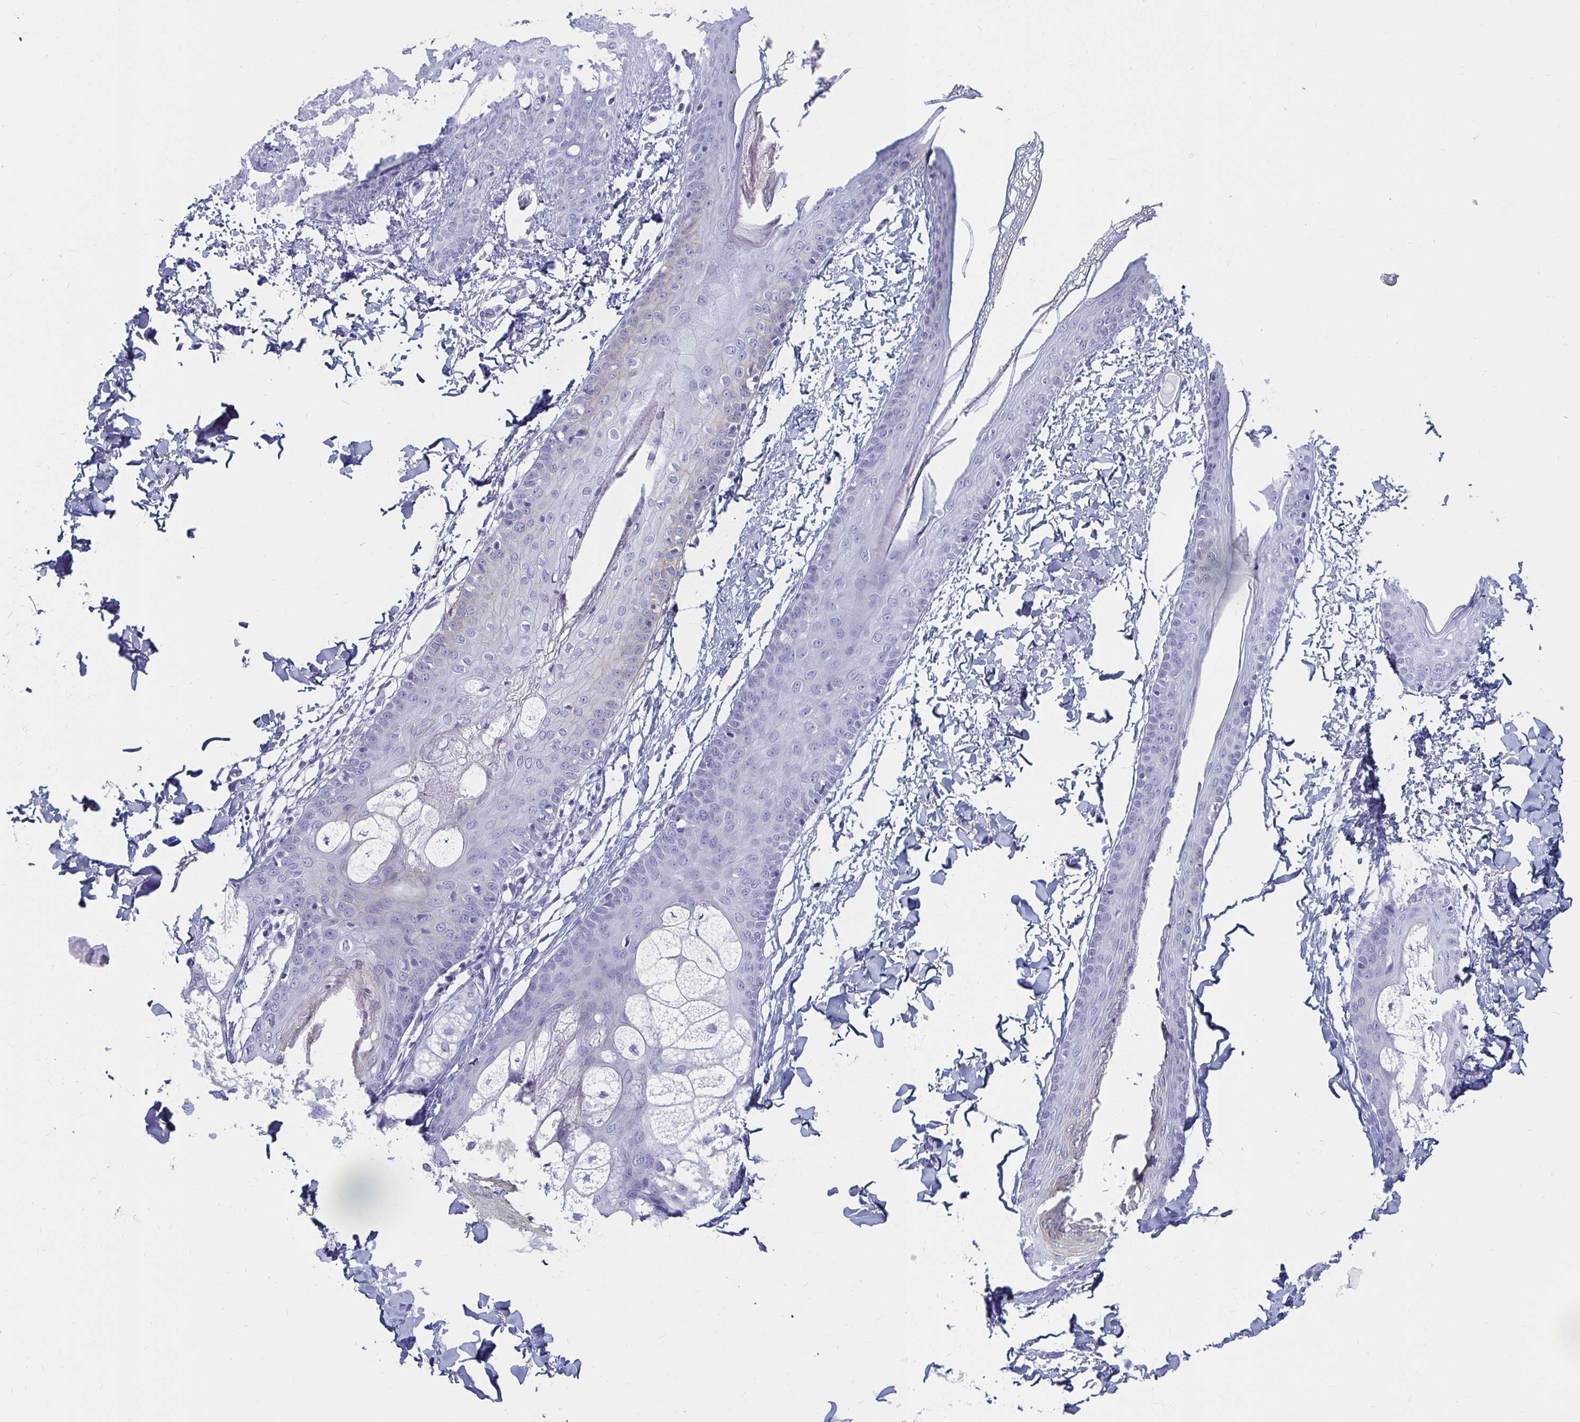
{"staining": {"intensity": "negative", "quantity": "none", "location": "none"}, "tissue": "skin", "cell_type": "Fibroblasts", "image_type": "normal", "snomed": [{"axis": "morphology", "description": "Normal tissue, NOS"}, {"axis": "topography", "description": "Skin"}], "caption": "DAB (3,3'-diaminobenzidine) immunohistochemical staining of normal skin exhibits no significant positivity in fibroblasts. Brightfield microscopy of immunohistochemistry stained with DAB (brown) and hematoxylin (blue), captured at high magnification.", "gene": "CA9", "patient": {"sex": "male", "age": 16}}